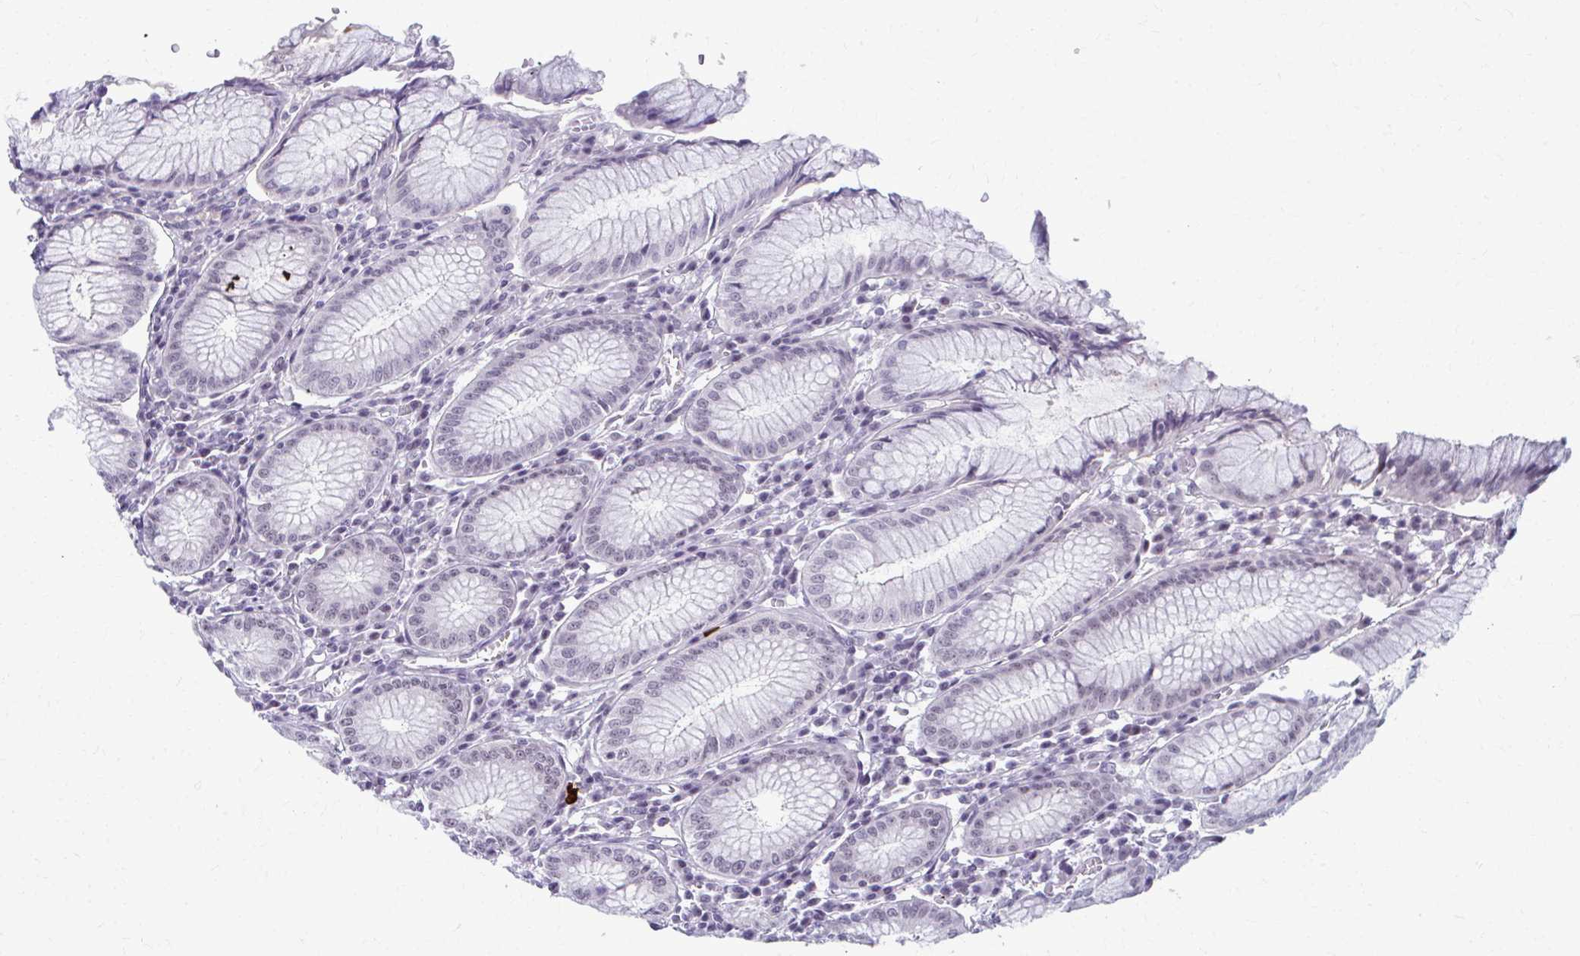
{"staining": {"intensity": "weak", "quantity": "<25%", "location": "nuclear"}, "tissue": "stomach", "cell_type": "Glandular cells", "image_type": "normal", "snomed": [{"axis": "morphology", "description": "Normal tissue, NOS"}, {"axis": "topography", "description": "Stomach"}], "caption": "Stomach was stained to show a protein in brown. There is no significant expression in glandular cells. (DAB (3,3'-diaminobenzidine) immunohistochemistry visualized using brightfield microscopy, high magnification).", "gene": "MAF1", "patient": {"sex": "male", "age": 55}}